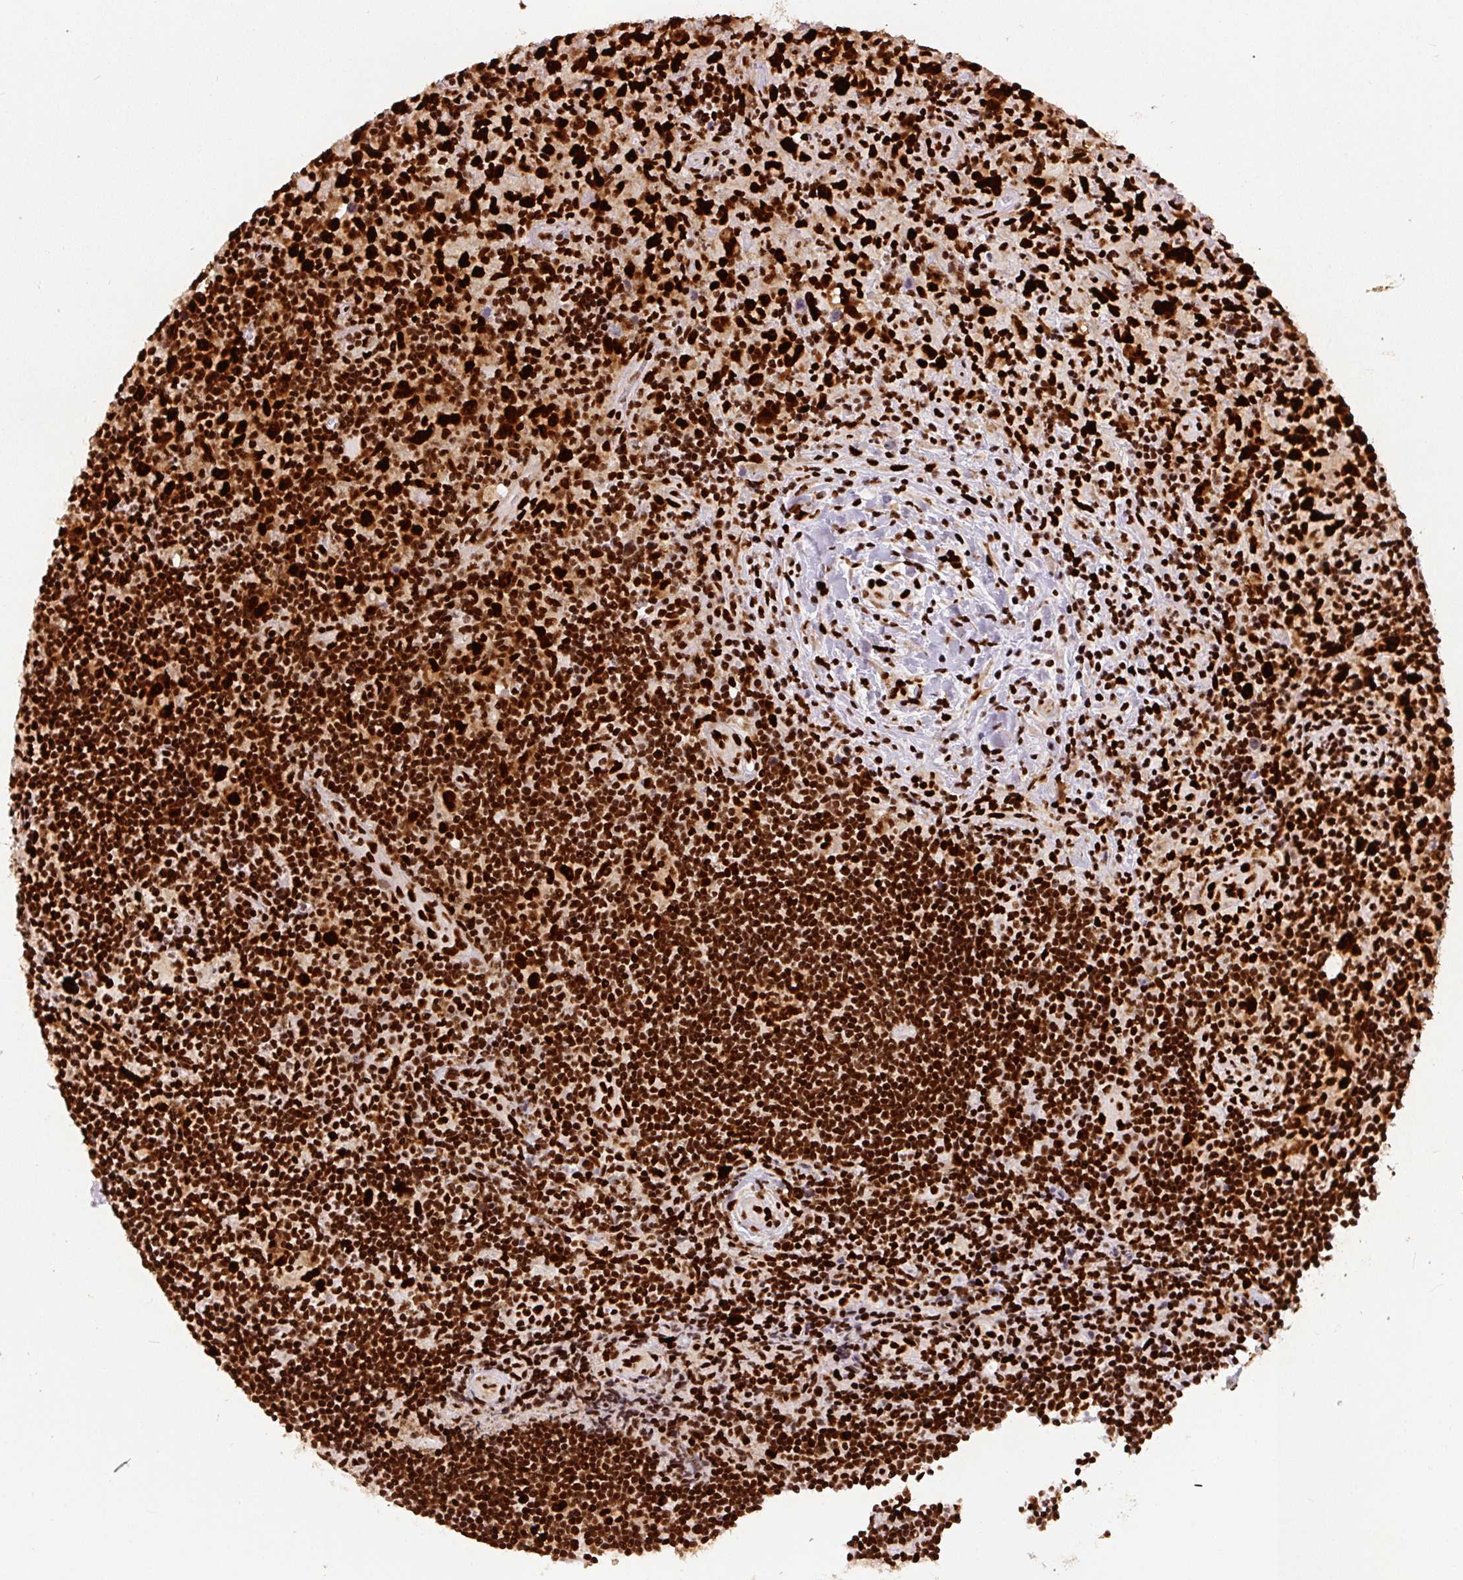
{"staining": {"intensity": "strong", "quantity": ">75%", "location": "nuclear"}, "tissue": "lymphoma", "cell_type": "Tumor cells", "image_type": "cancer", "snomed": [{"axis": "morphology", "description": "Hodgkin's disease, NOS"}, {"axis": "topography", "description": "Lymph node"}], "caption": "Brown immunohistochemical staining in Hodgkin's disease demonstrates strong nuclear staining in approximately >75% of tumor cells.", "gene": "FUS", "patient": {"sex": "female", "age": 18}}